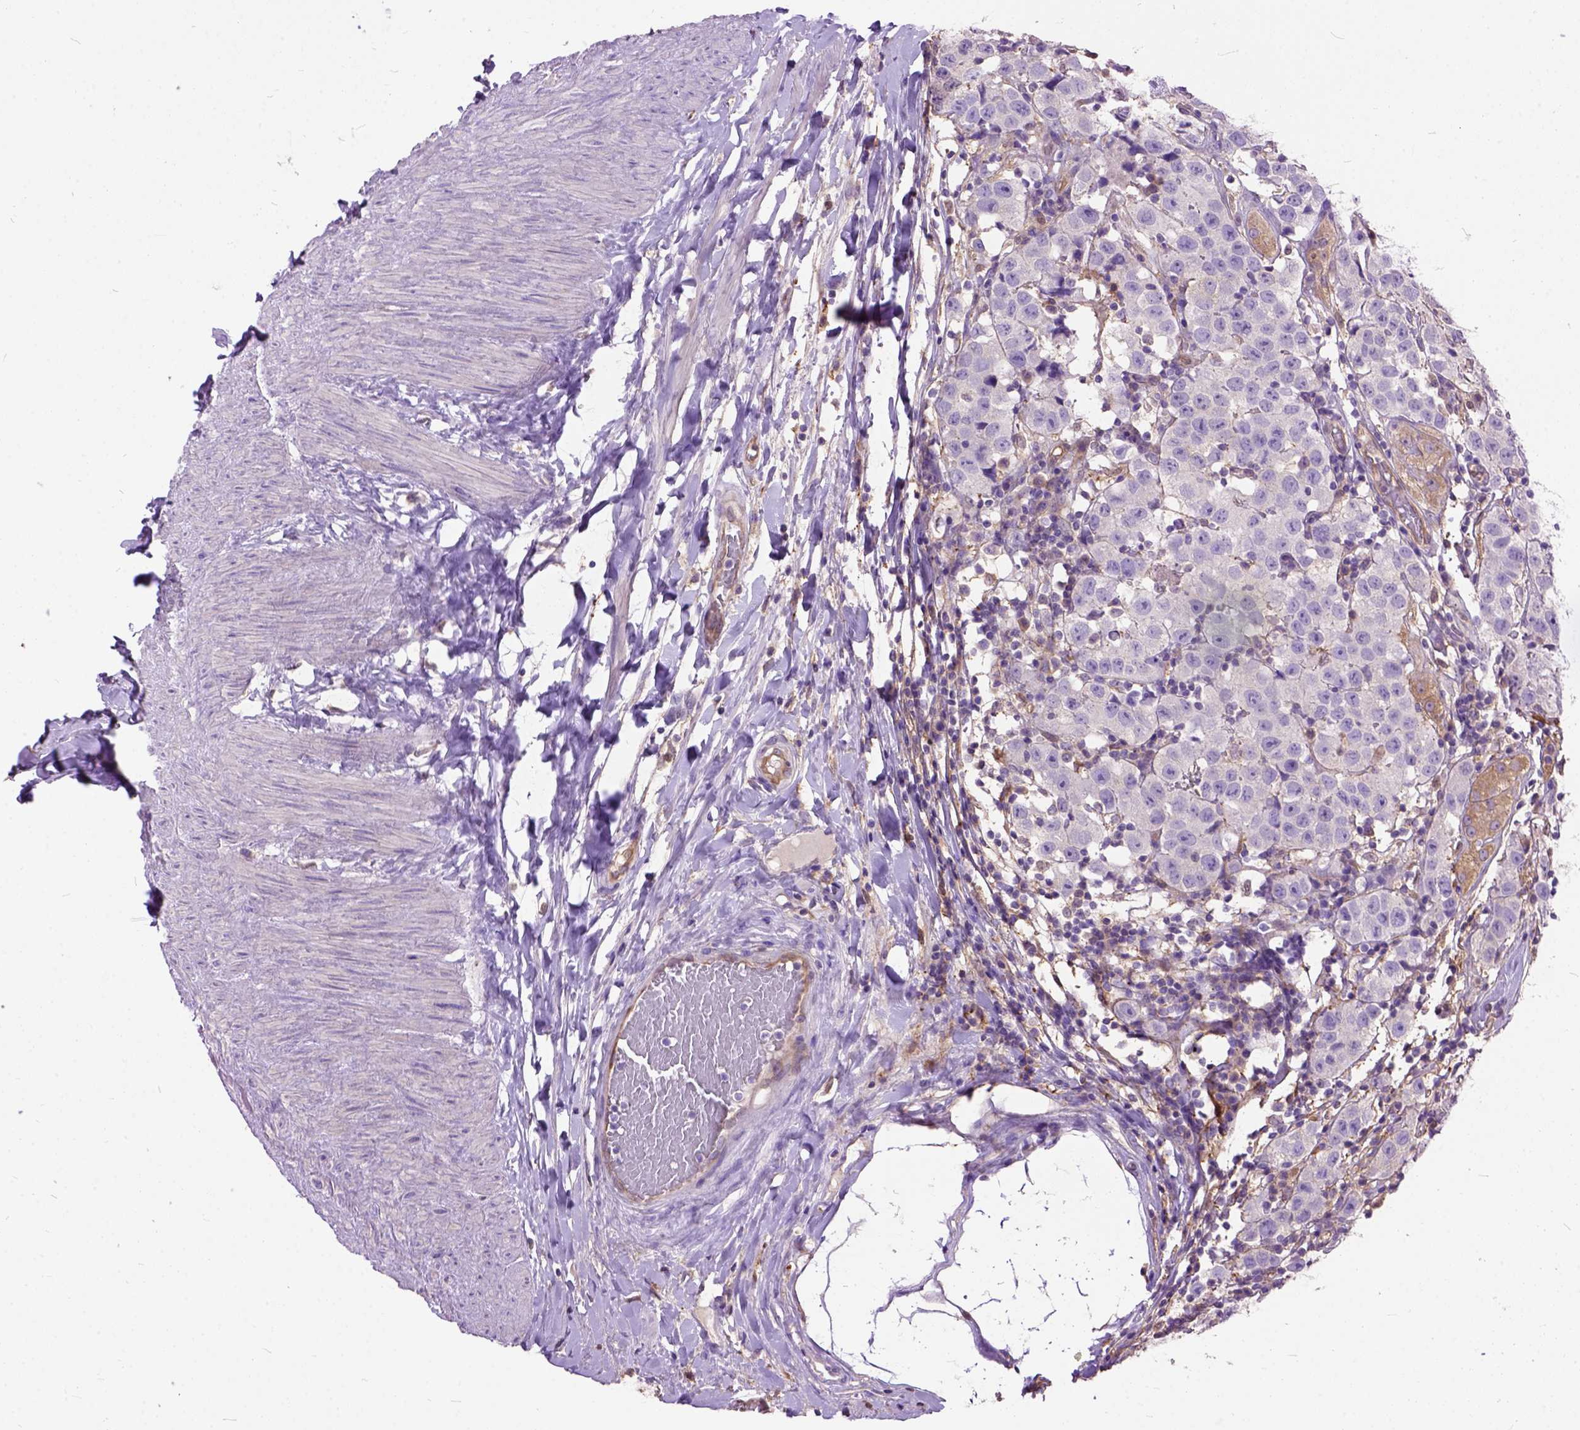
{"staining": {"intensity": "negative", "quantity": "none", "location": "none"}, "tissue": "testis cancer", "cell_type": "Tumor cells", "image_type": "cancer", "snomed": [{"axis": "morphology", "description": "Seminoma, NOS"}, {"axis": "topography", "description": "Testis"}], "caption": "IHC of testis seminoma reveals no expression in tumor cells. (DAB immunohistochemistry visualized using brightfield microscopy, high magnification).", "gene": "SEMA4F", "patient": {"sex": "male", "age": 34}}